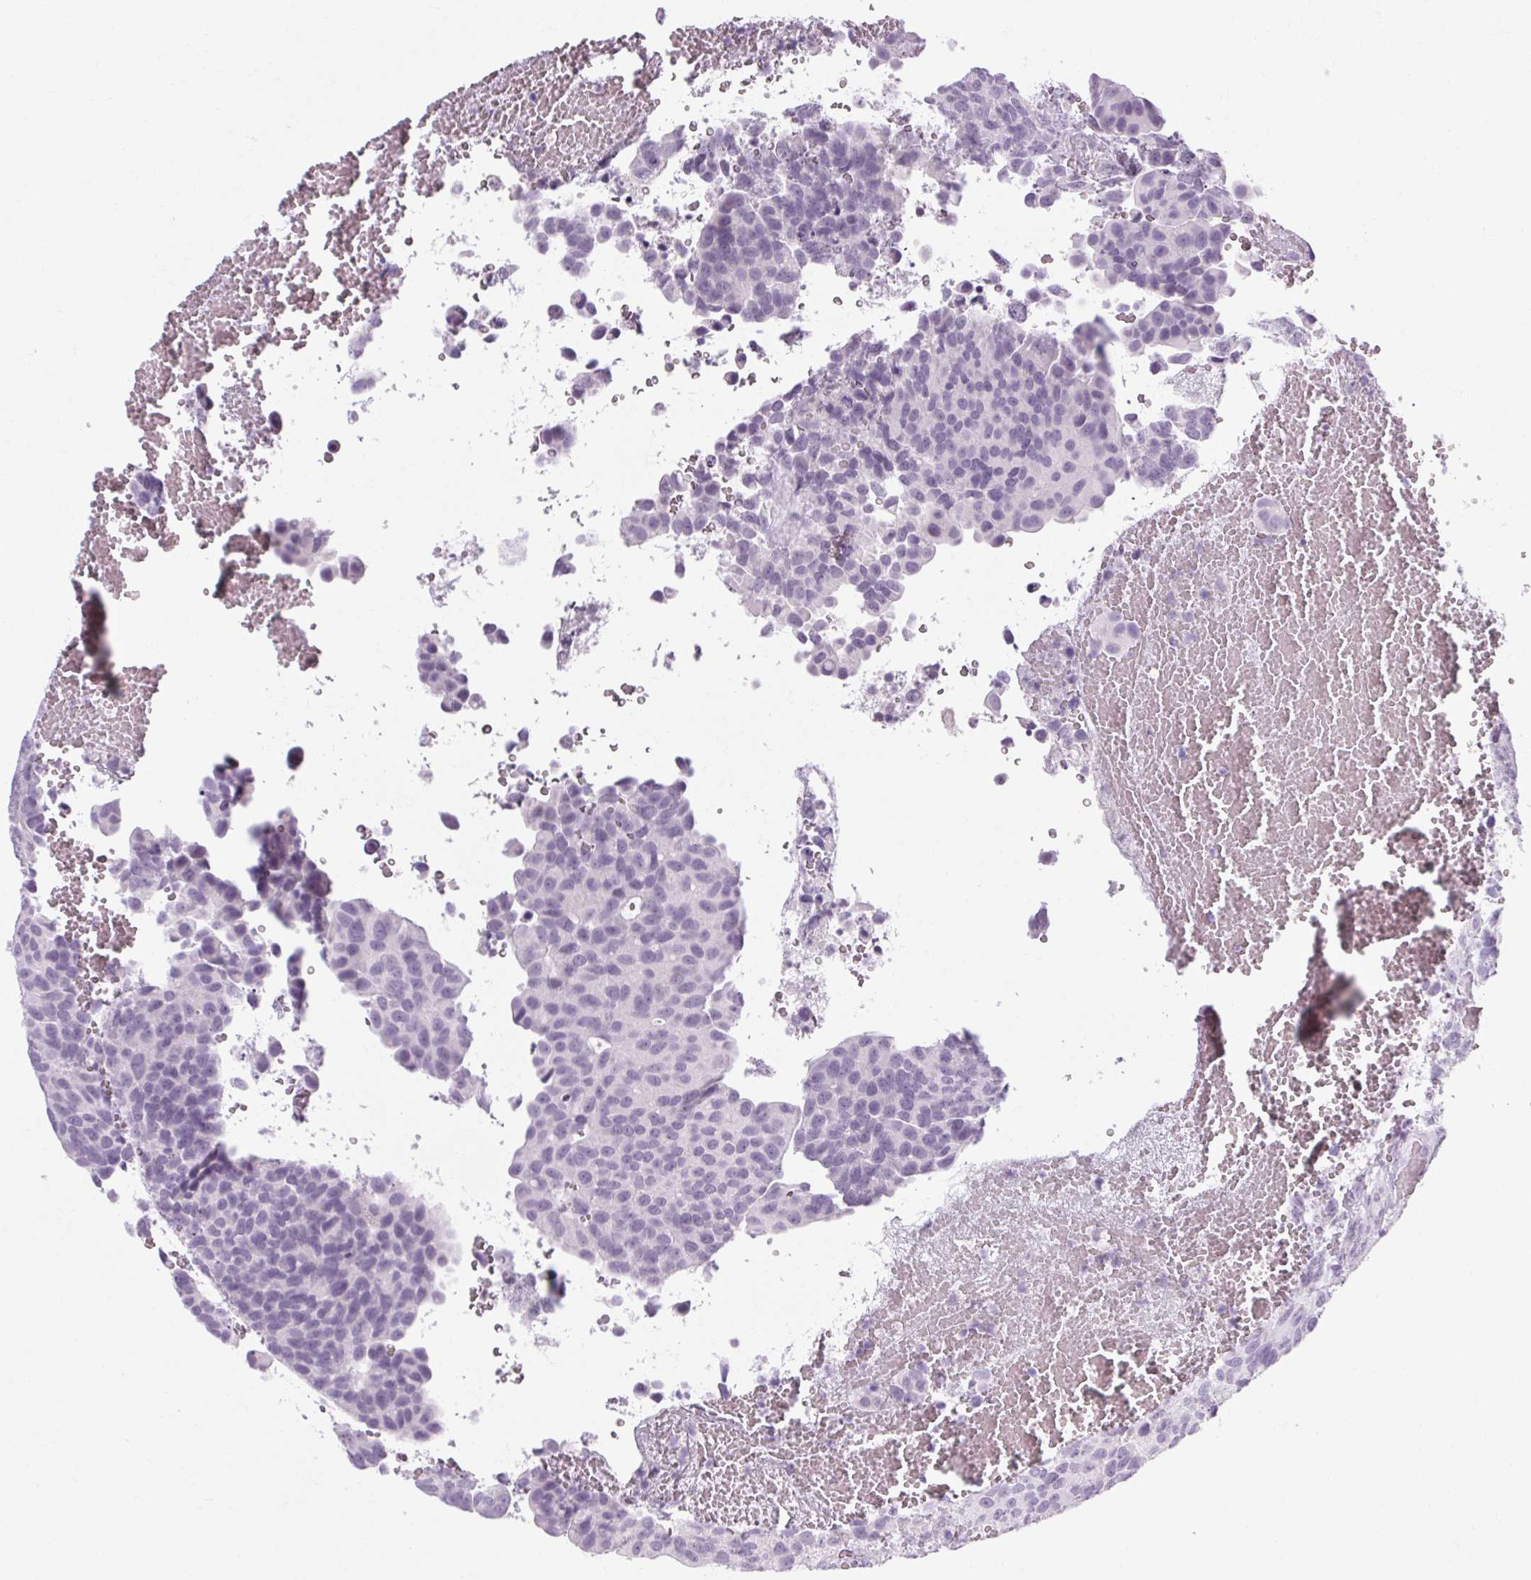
{"staining": {"intensity": "negative", "quantity": "none", "location": "none"}, "tissue": "urothelial cancer", "cell_type": "Tumor cells", "image_type": "cancer", "snomed": [{"axis": "morphology", "description": "Urothelial carcinoma, Low grade"}, {"axis": "topography", "description": "Urinary bladder"}], "caption": "The IHC histopathology image has no significant expression in tumor cells of low-grade urothelial carcinoma tissue.", "gene": "POMC", "patient": {"sex": "male", "age": 76}}